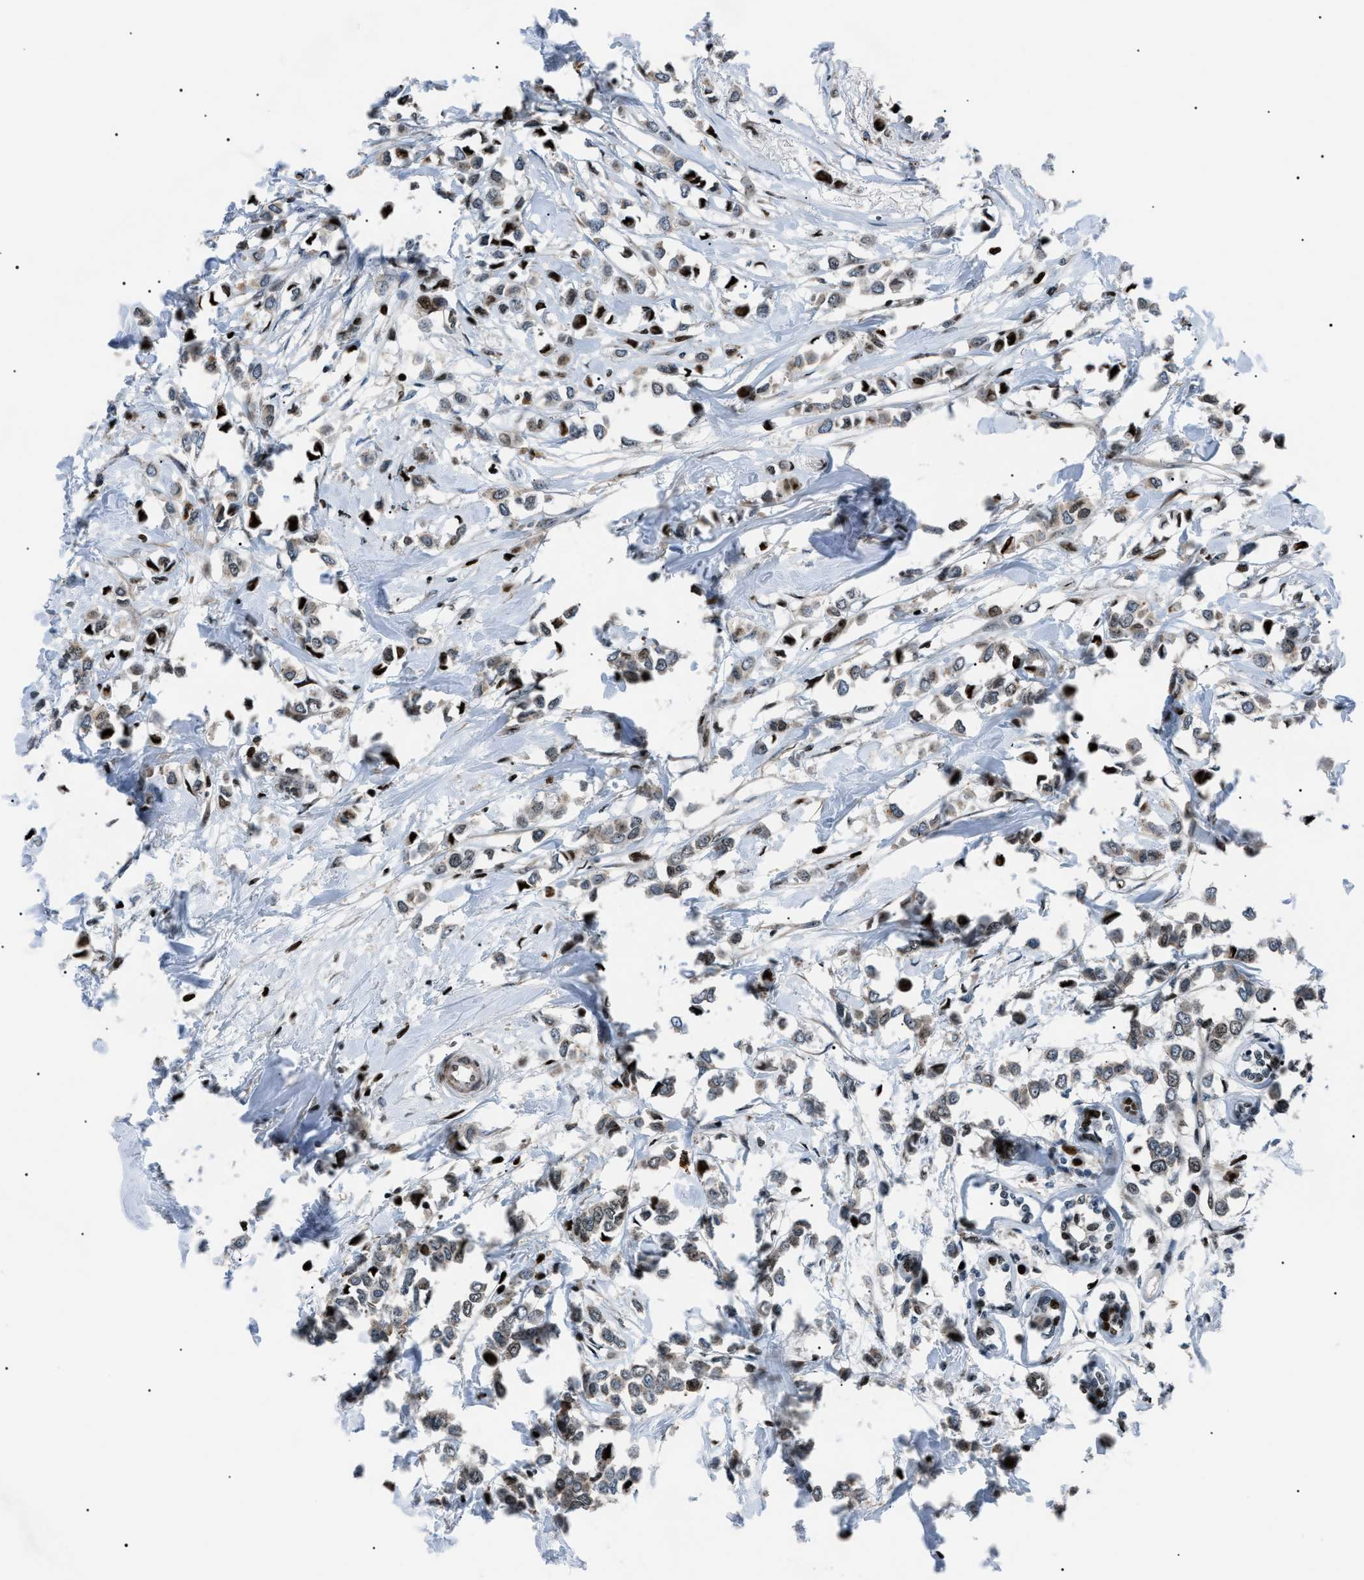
{"staining": {"intensity": "weak", "quantity": "<25%", "location": "nuclear"}, "tissue": "breast cancer", "cell_type": "Tumor cells", "image_type": "cancer", "snomed": [{"axis": "morphology", "description": "Lobular carcinoma"}, {"axis": "topography", "description": "Breast"}], "caption": "This is an immunohistochemistry image of human lobular carcinoma (breast). There is no expression in tumor cells.", "gene": "PRKX", "patient": {"sex": "female", "age": 51}}